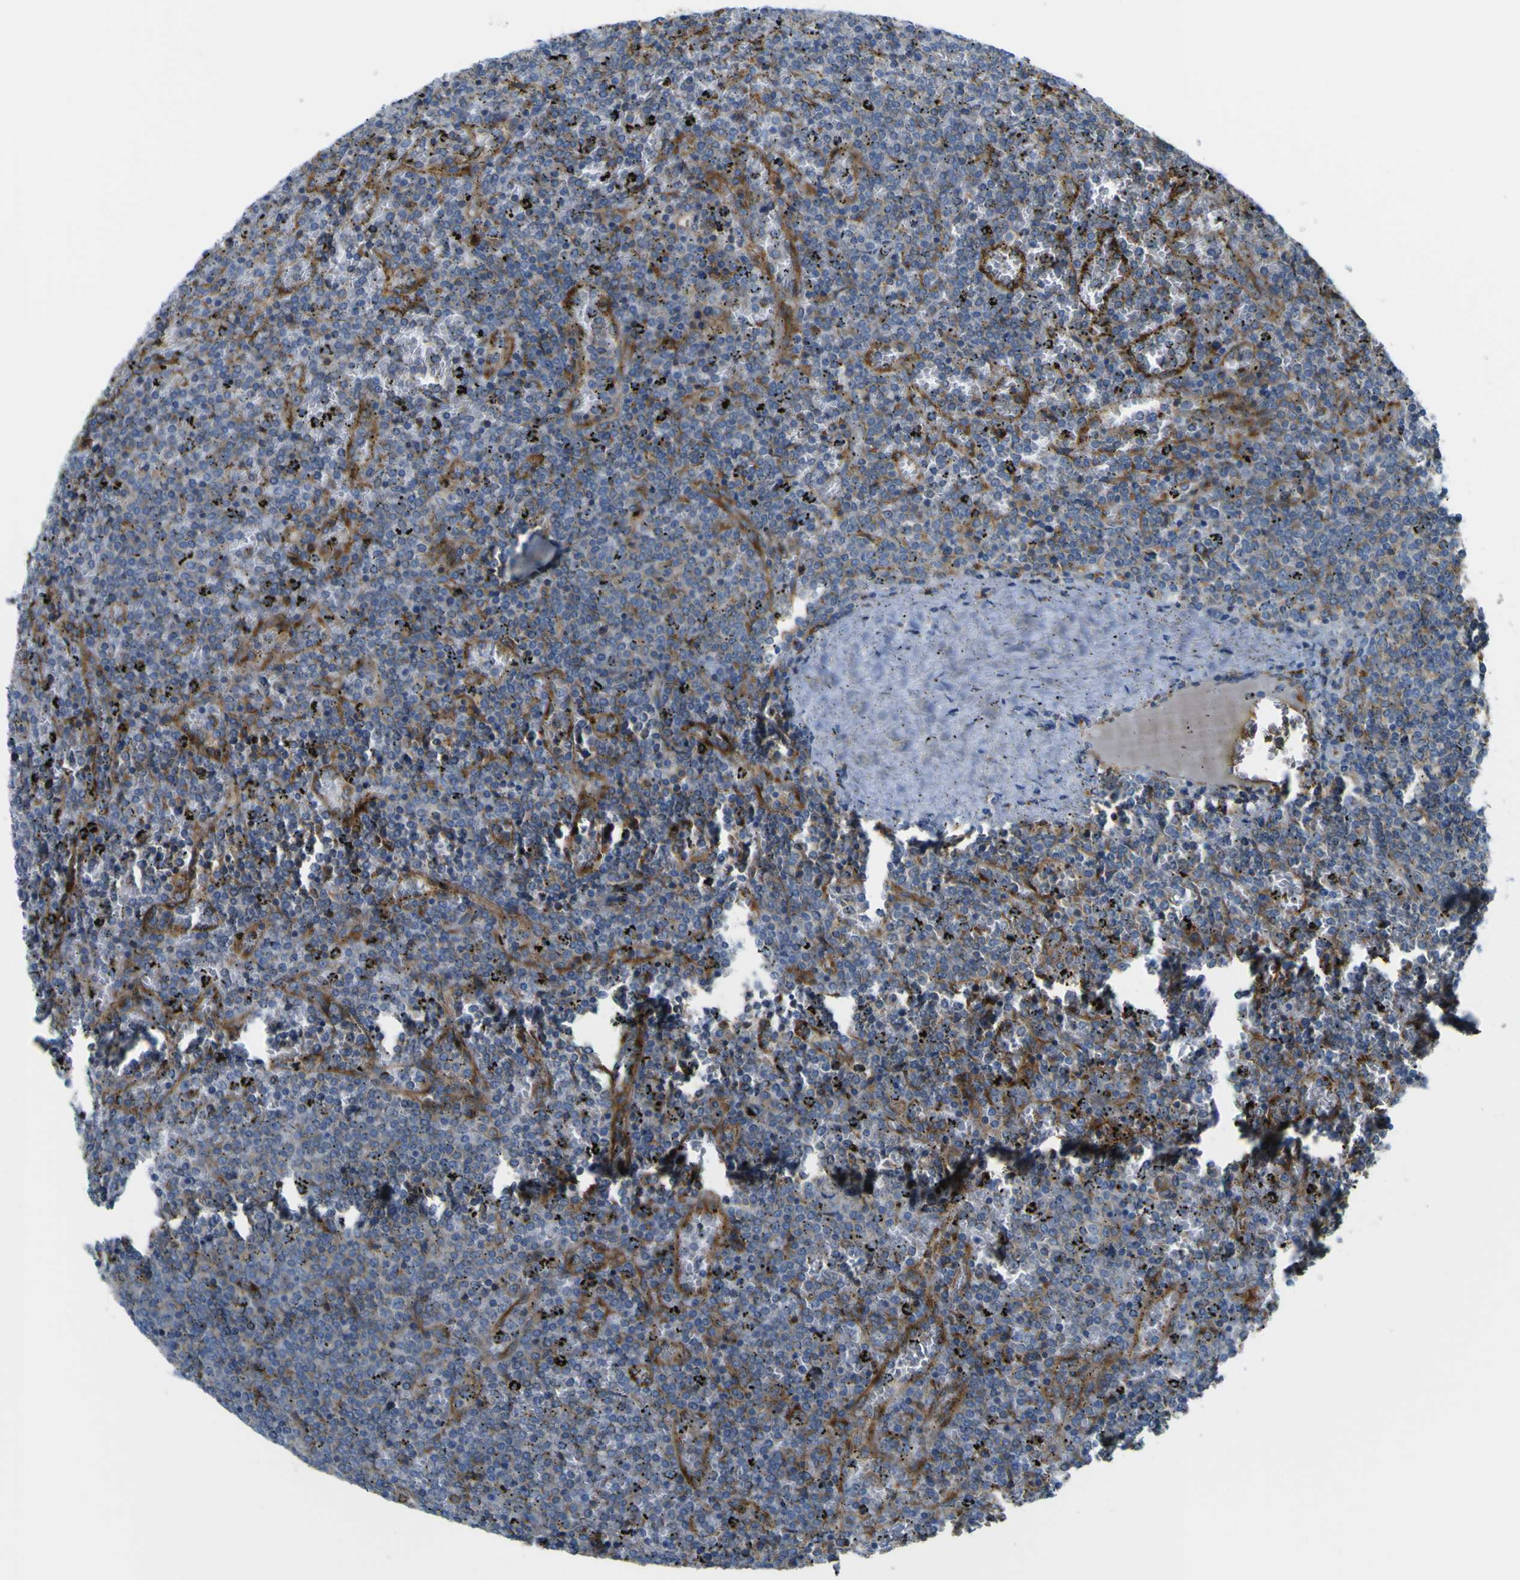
{"staining": {"intensity": "negative", "quantity": "none", "location": "none"}, "tissue": "lymphoma", "cell_type": "Tumor cells", "image_type": "cancer", "snomed": [{"axis": "morphology", "description": "Malignant lymphoma, non-Hodgkin's type, Low grade"}, {"axis": "topography", "description": "Spleen"}], "caption": "Histopathology image shows no significant protein positivity in tumor cells of malignant lymphoma, non-Hodgkin's type (low-grade).", "gene": "IGF2R", "patient": {"sex": "female", "age": 77}}